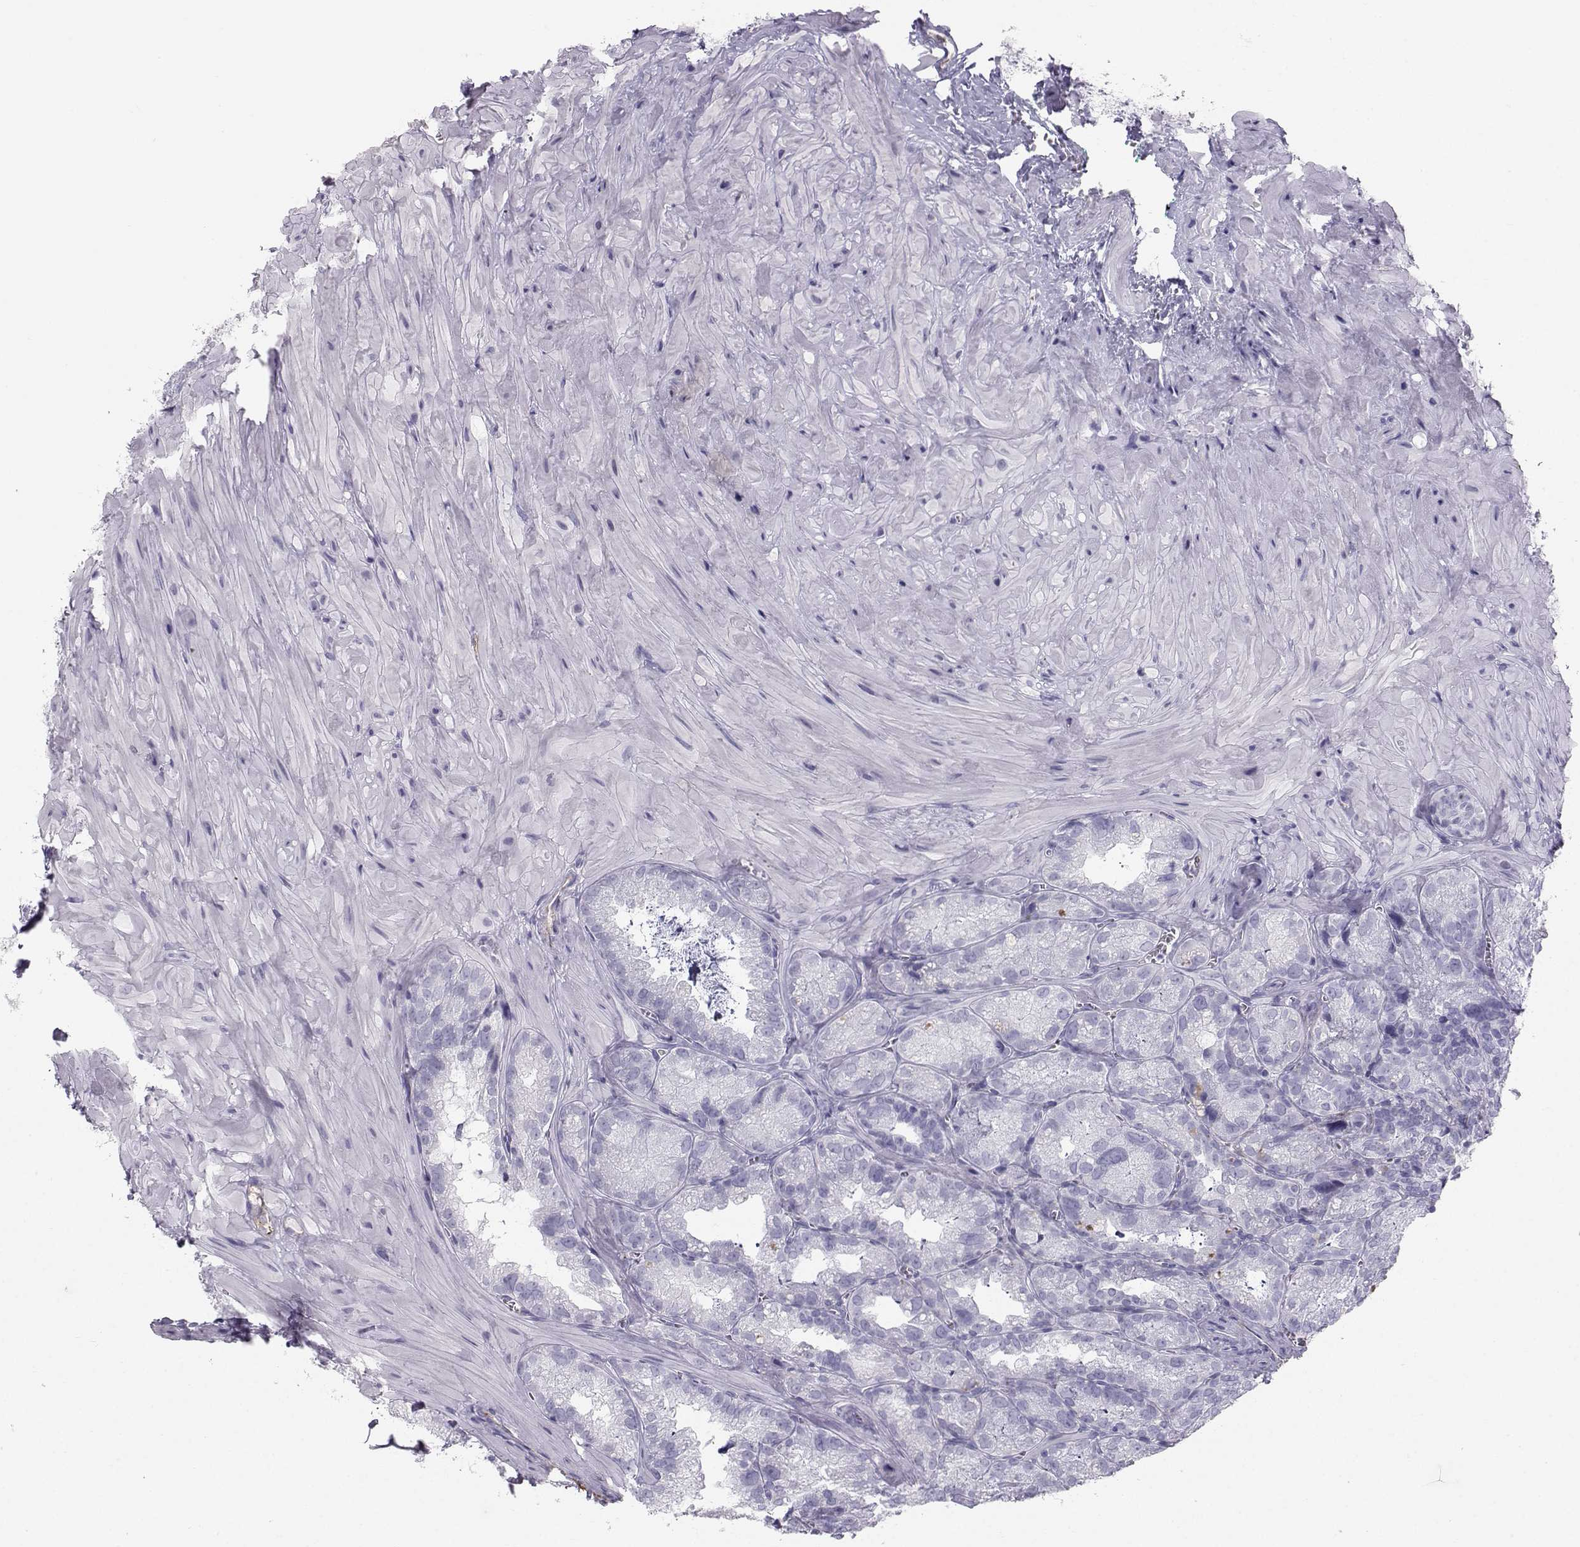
{"staining": {"intensity": "negative", "quantity": "none", "location": "none"}, "tissue": "seminal vesicle", "cell_type": "Glandular cells", "image_type": "normal", "snomed": [{"axis": "morphology", "description": "Normal tissue, NOS"}, {"axis": "topography", "description": "Seminal veicle"}], "caption": "Immunohistochemistry (IHC) photomicrograph of normal seminal vesicle: seminal vesicle stained with DAB (3,3'-diaminobenzidine) reveals no significant protein positivity in glandular cells.", "gene": "IQCD", "patient": {"sex": "male", "age": 57}}